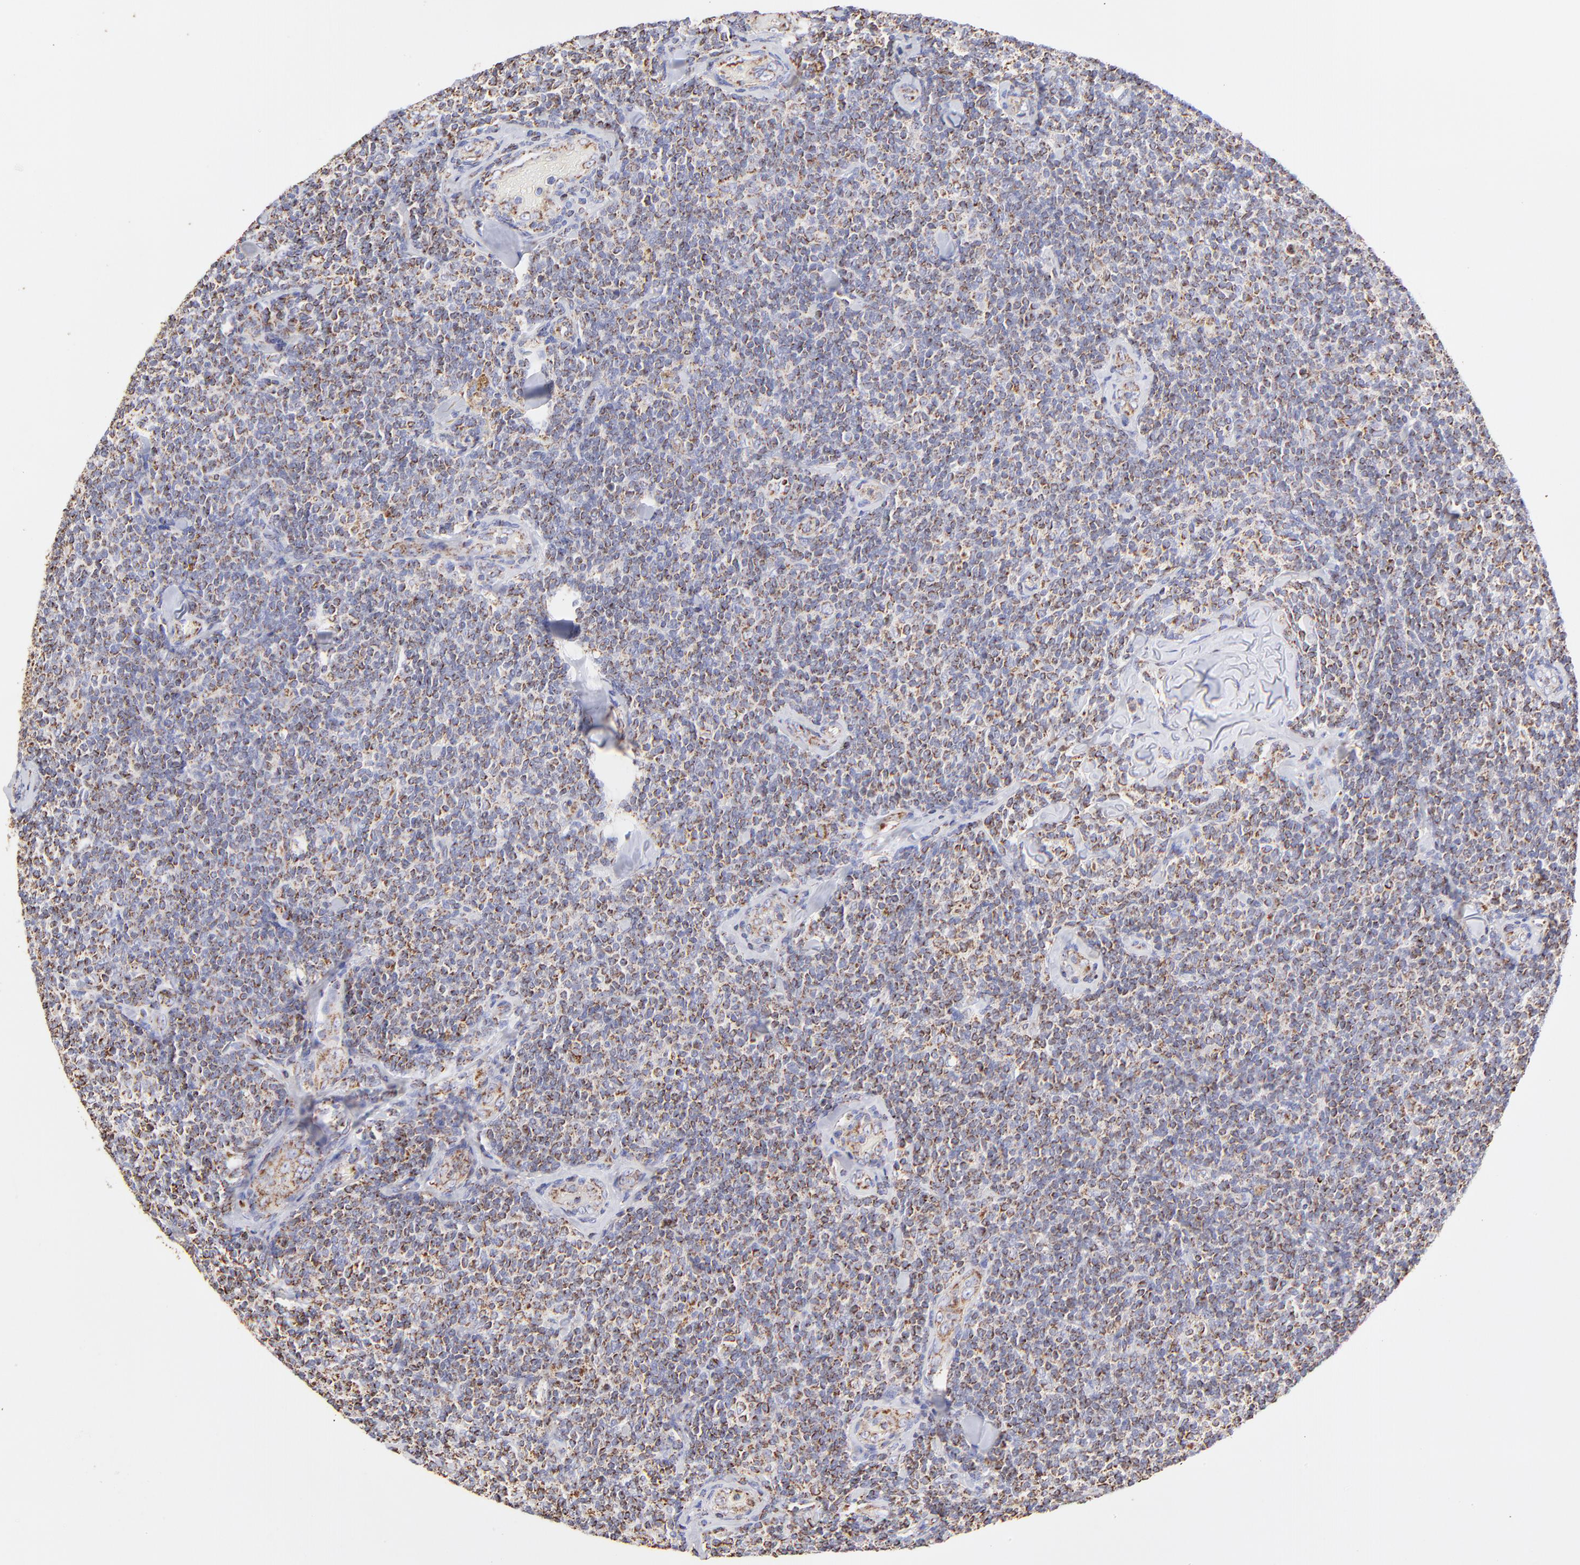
{"staining": {"intensity": "moderate", "quantity": "25%-75%", "location": "cytoplasmic/membranous"}, "tissue": "lymphoma", "cell_type": "Tumor cells", "image_type": "cancer", "snomed": [{"axis": "morphology", "description": "Malignant lymphoma, non-Hodgkin's type, Low grade"}, {"axis": "topography", "description": "Lymph node"}], "caption": "Protein staining displays moderate cytoplasmic/membranous expression in about 25%-75% of tumor cells in malignant lymphoma, non-Hodgkin's type (low-grade). (brown staining indicates protein expression, while blue staining denotes nuclei).", "gene": "ECH1", "patient": {"sex": "female", "age": 56}}